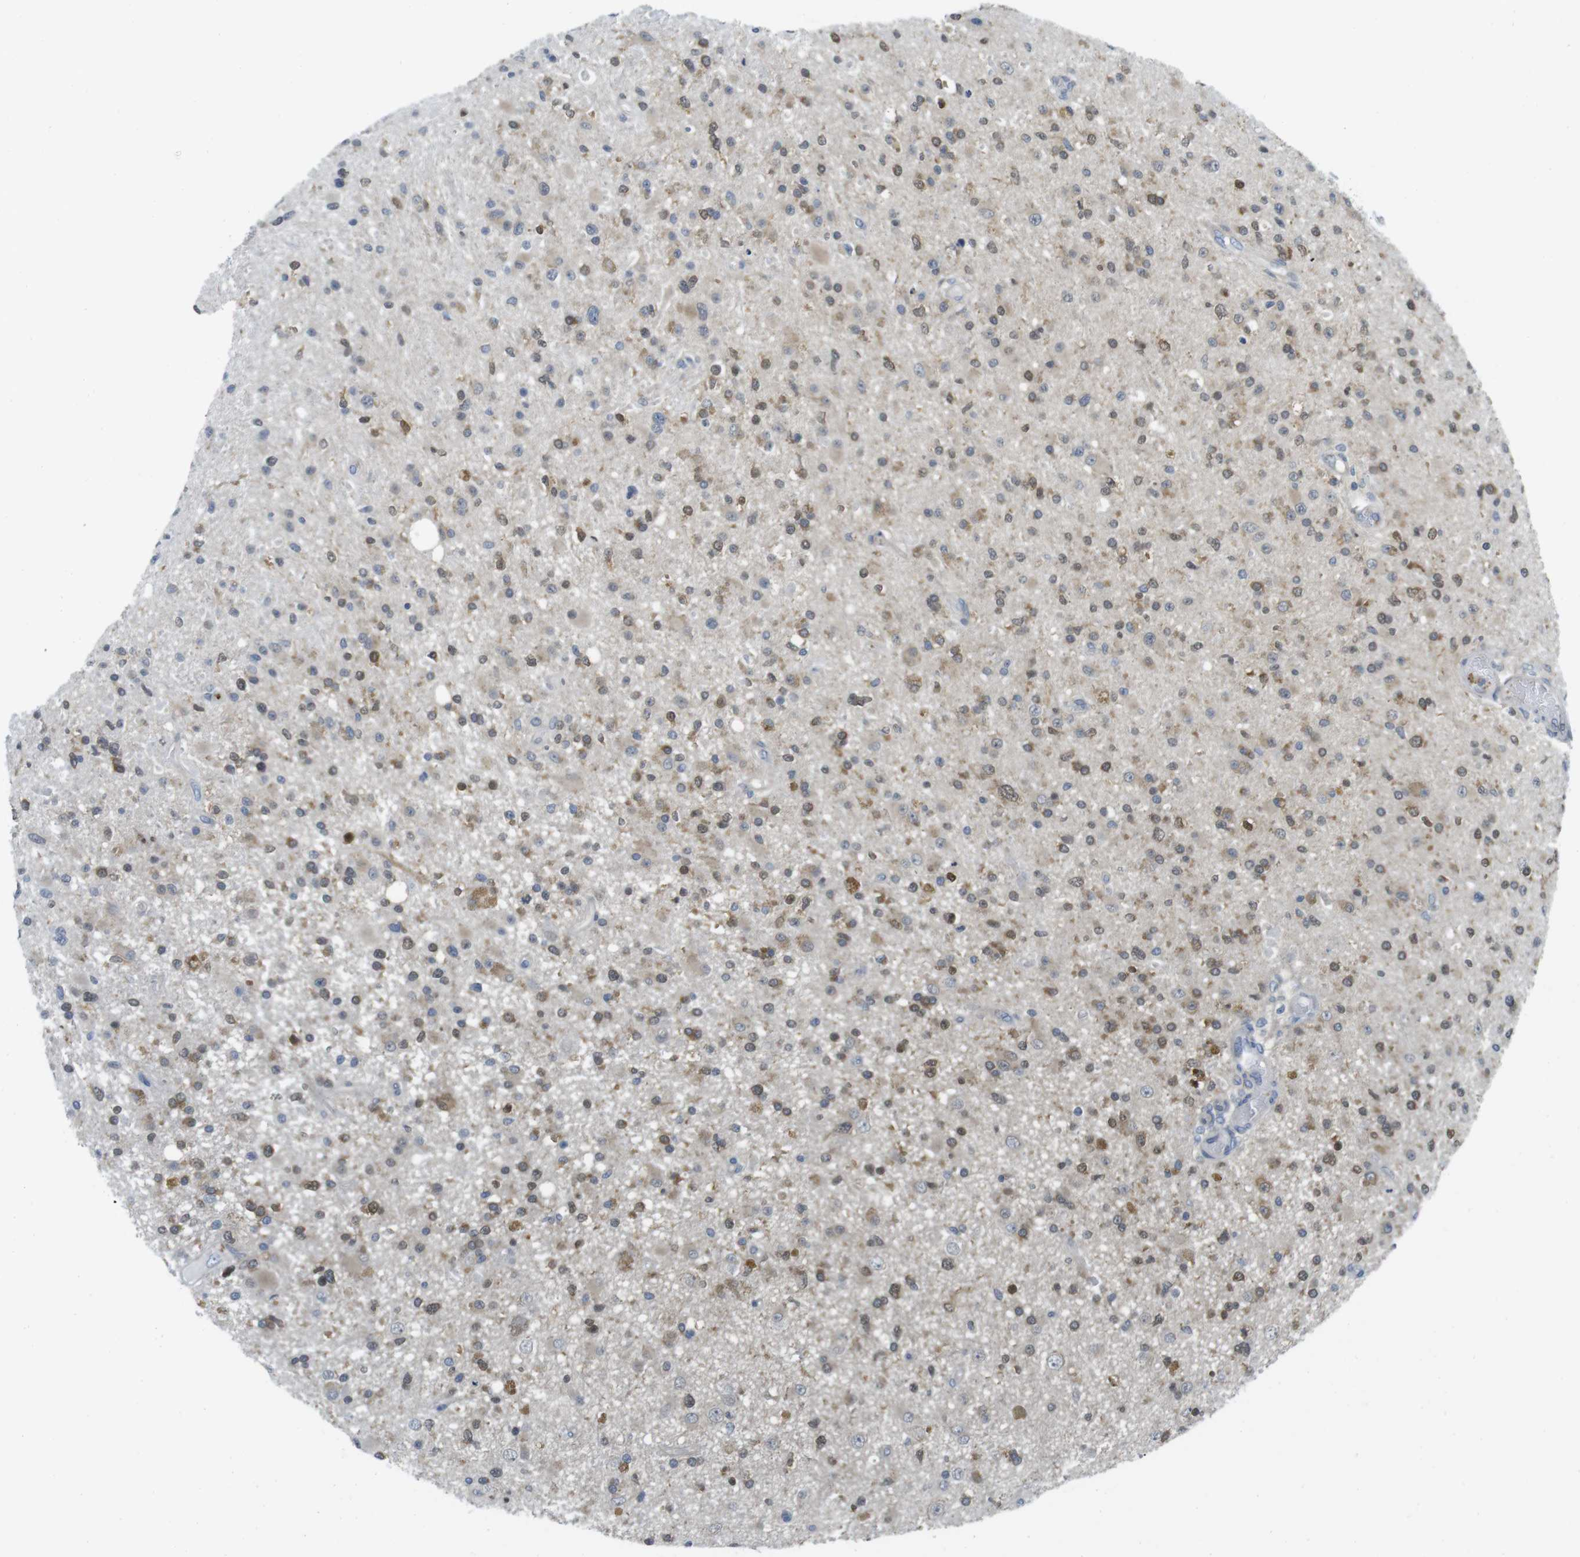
{"staining": {"intensity": "weak", "quantity": "25%-75%", "location": "cytoplasmic/membranous,nuclear"}, "tissue": "glioma", "cell_type": "Tumor cells", "image_type": "cancer", "snomed": [{"axis": "morphology", "description": "Glioma, malignant, High grade"}, {"axis": "topography", "description": "Brain"}], "caption": "An image showing weak cytoplasmic/membranous and nuclear staining in about 25%-75% of tumor cells in glioma, as visualized by brown immunohistochemical staining.", "gene": "CASP2", "patient": {"sex": "male", "age": 33}}